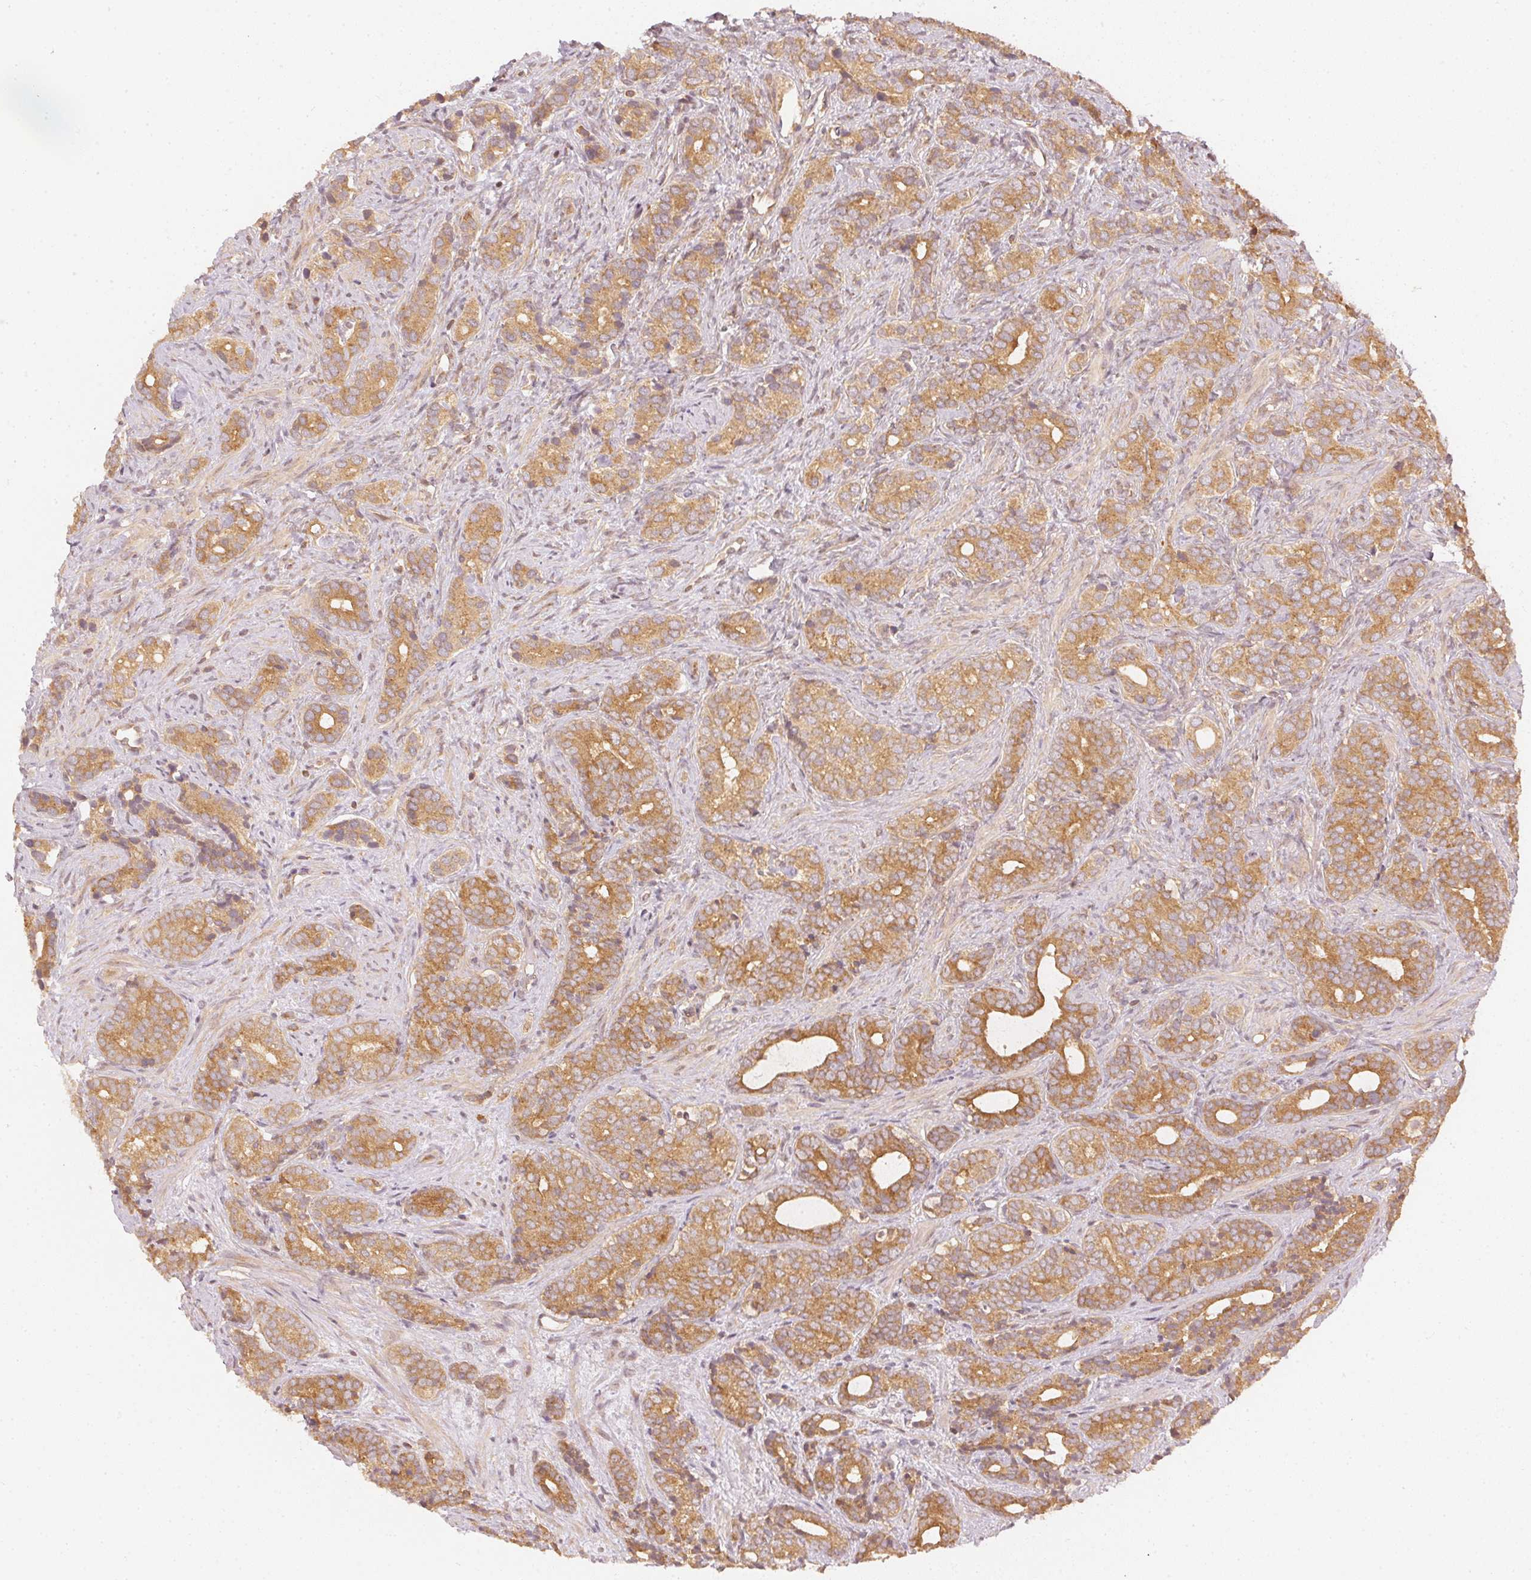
{"staining": {"intensity": "moderate", "quantity": ">75%", "location": "cytoplasmic/membranous"}, "tissue": "prostate cancer", "cell_type": "Tumor cells", "image_type": "cancer", "snomed": [{"axis": "morphology", "description": "Adenocarcinoma, High grade"}, {"axis": "topography", "description": "Prostate"}], "caption": "High-grade adenocarcinoma (prostate) was stained to show a protein in brown. There is medium levels of moderate cytoplasmic/membranous staining in about >75% of tumor cells.", "gene": "WDR54", "patient": {"sex": "male", "age": 84}}